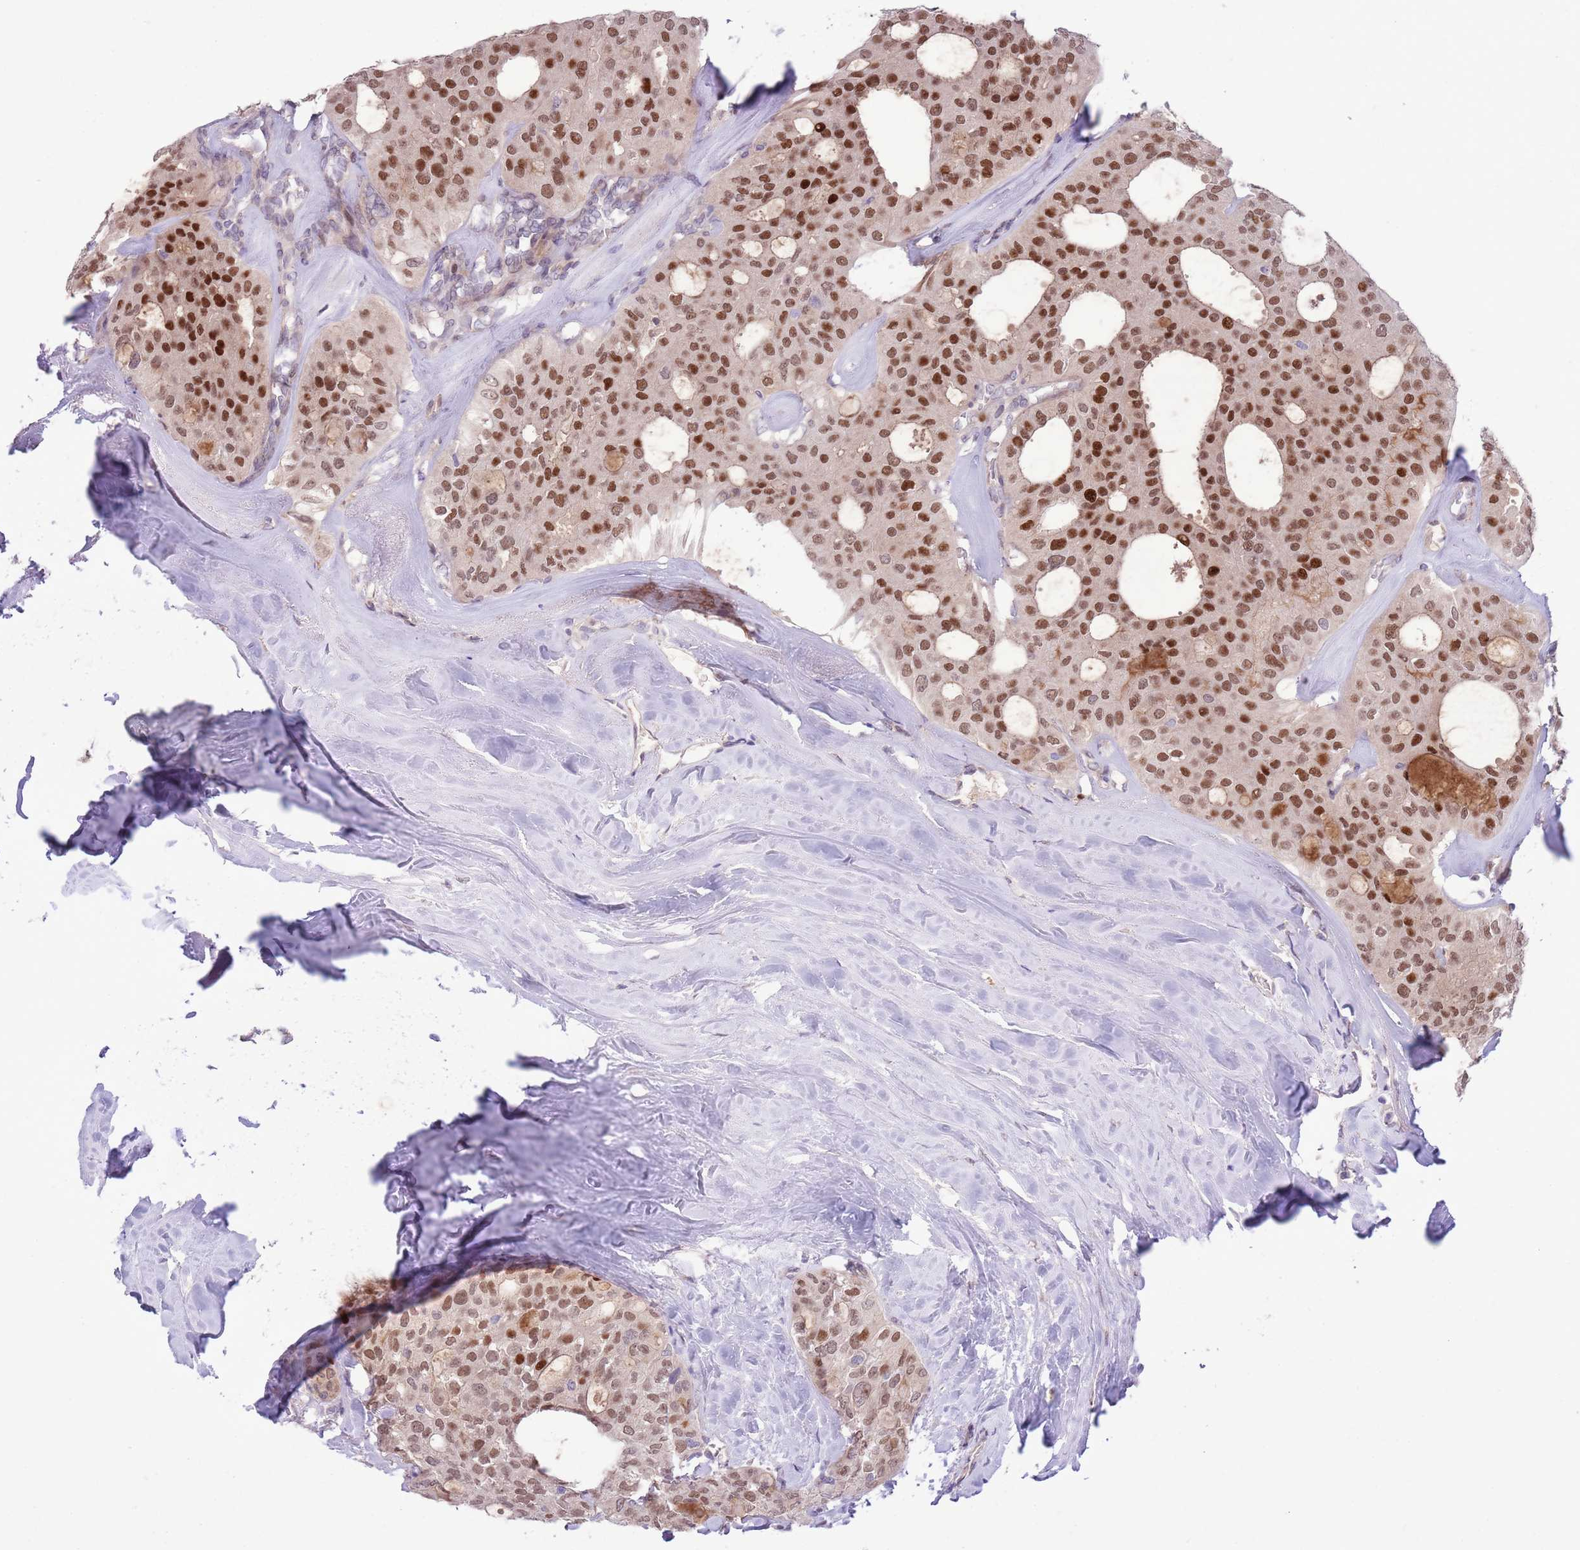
{"staining": {"intensity": "strong", "quantity": ">75%", "location": "nuclear"}, "tissue": "thyroid cancer", "cell_type": "Tumor cells", "image_type": "cancer", "snomed": [{"axis": "morphology", "description": "Follicular adenoma carcinoma, NOS"}, {"axis": "topography", "description": "Thyroid gland"}], "caption": "Immunohistochemical staining of follicular adenoma carcinoma (thyroid) shows strong nuclear protein staining in about >75% of tumor cells.", "gene": "CCND2", "patient": {"sex": "male", "age": 75}}